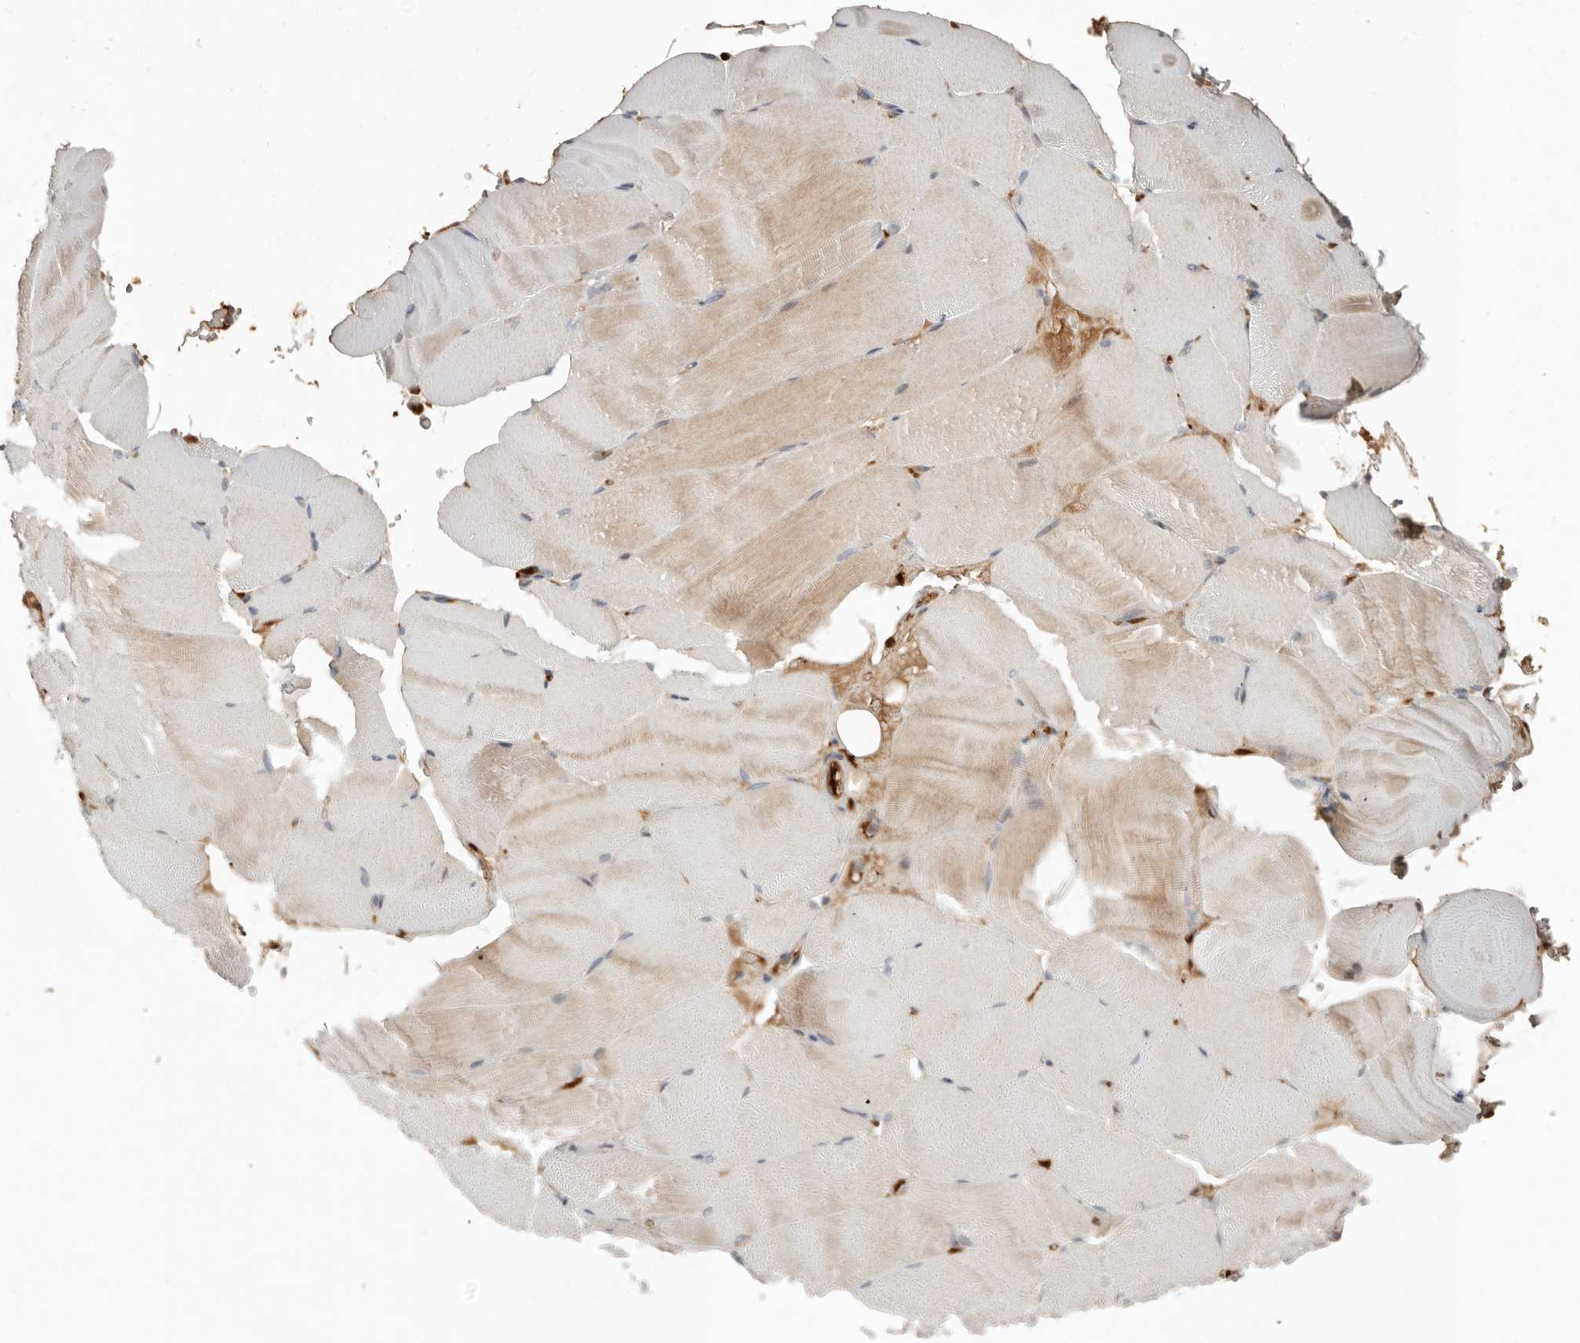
{"staining": {"intensity": "weak", "quantity": "25%-75%", "location": "cytoplasmic/membranous"}, "tissue": "skeletal muscle", "cell_type": "Myocytes", "image_type": "normal", "snomed": [{"axis": "morphology", "description": "Normal tissue, NOS"}, {"axis": "topography", "description": "Skeletal muscle"}, {"axis": "topography", "description": "Parathyroid gland"}], "caption": "Immunohistochemistry micrograph of normal skeletal muscle: skeletal muscle stained using IHC exhibits low levels of weak protein expression localized specifically in the cytoplasmic/membranous of myocytes, appearing as a cytoplasmic/membranous brown color.", "gene": "KLHL38", "patient": {"sex": "female", "age": 37}}